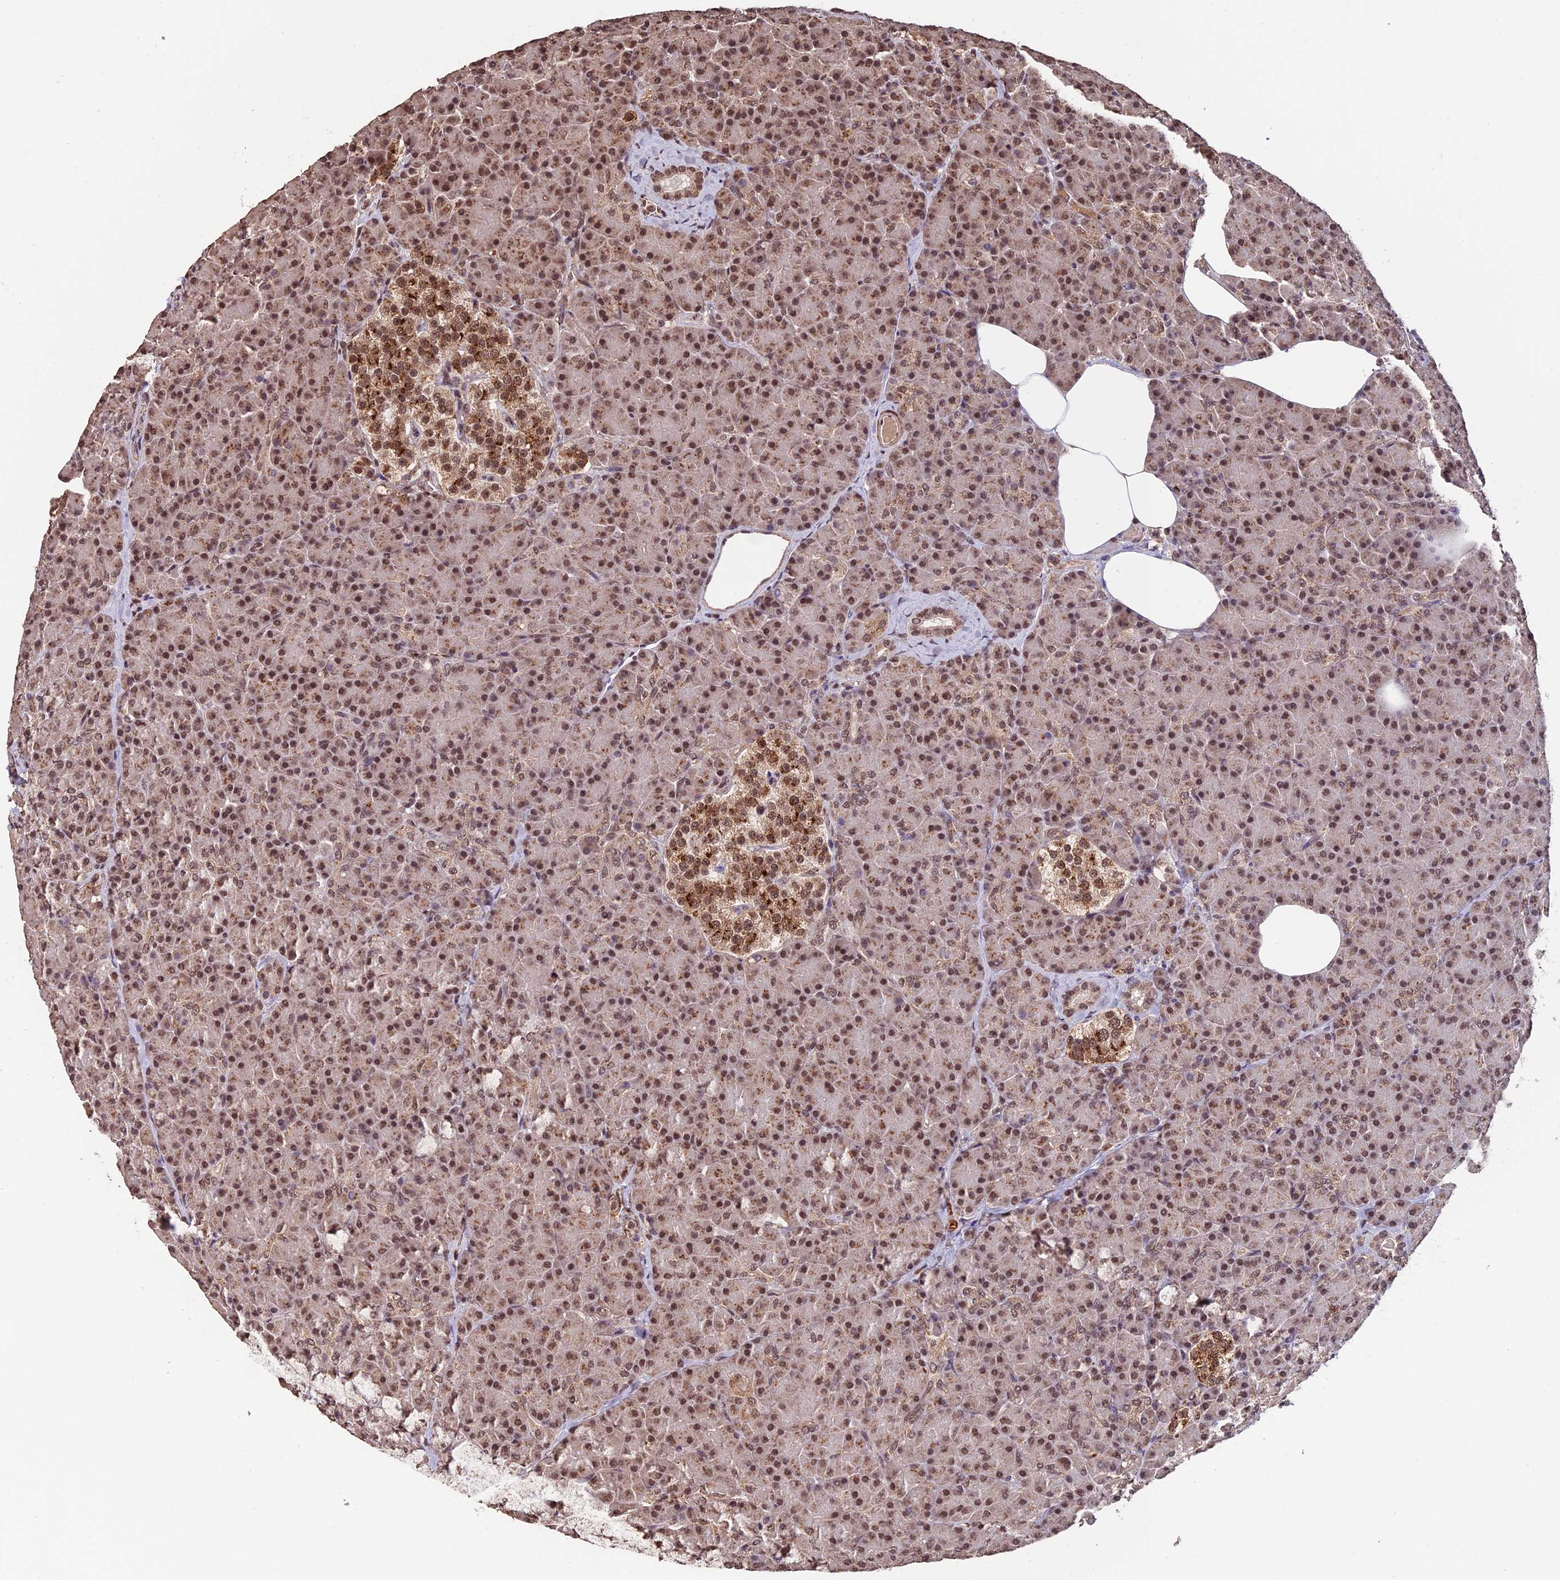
{"staining": {"intensity": "moderate", "quantity": ">75%", "location": "nuclear"}, "tissue": "pancreas", "cell_type": "Exocrine glandular cells", "image_type": "normal", "snomed": [{"axis": "morphology", "description": "Normal tissue, NOS"}, {"axis": "topography", "description": "Pancreas"}], "caption": "DAB immunohistochemical staining of normal pancreas demonstrates moderate nuclear protein positivity in about >75% of exocrine glandular cells.", "gene": "CABIN1", "patient": {"sex": "female", "age": 43}}